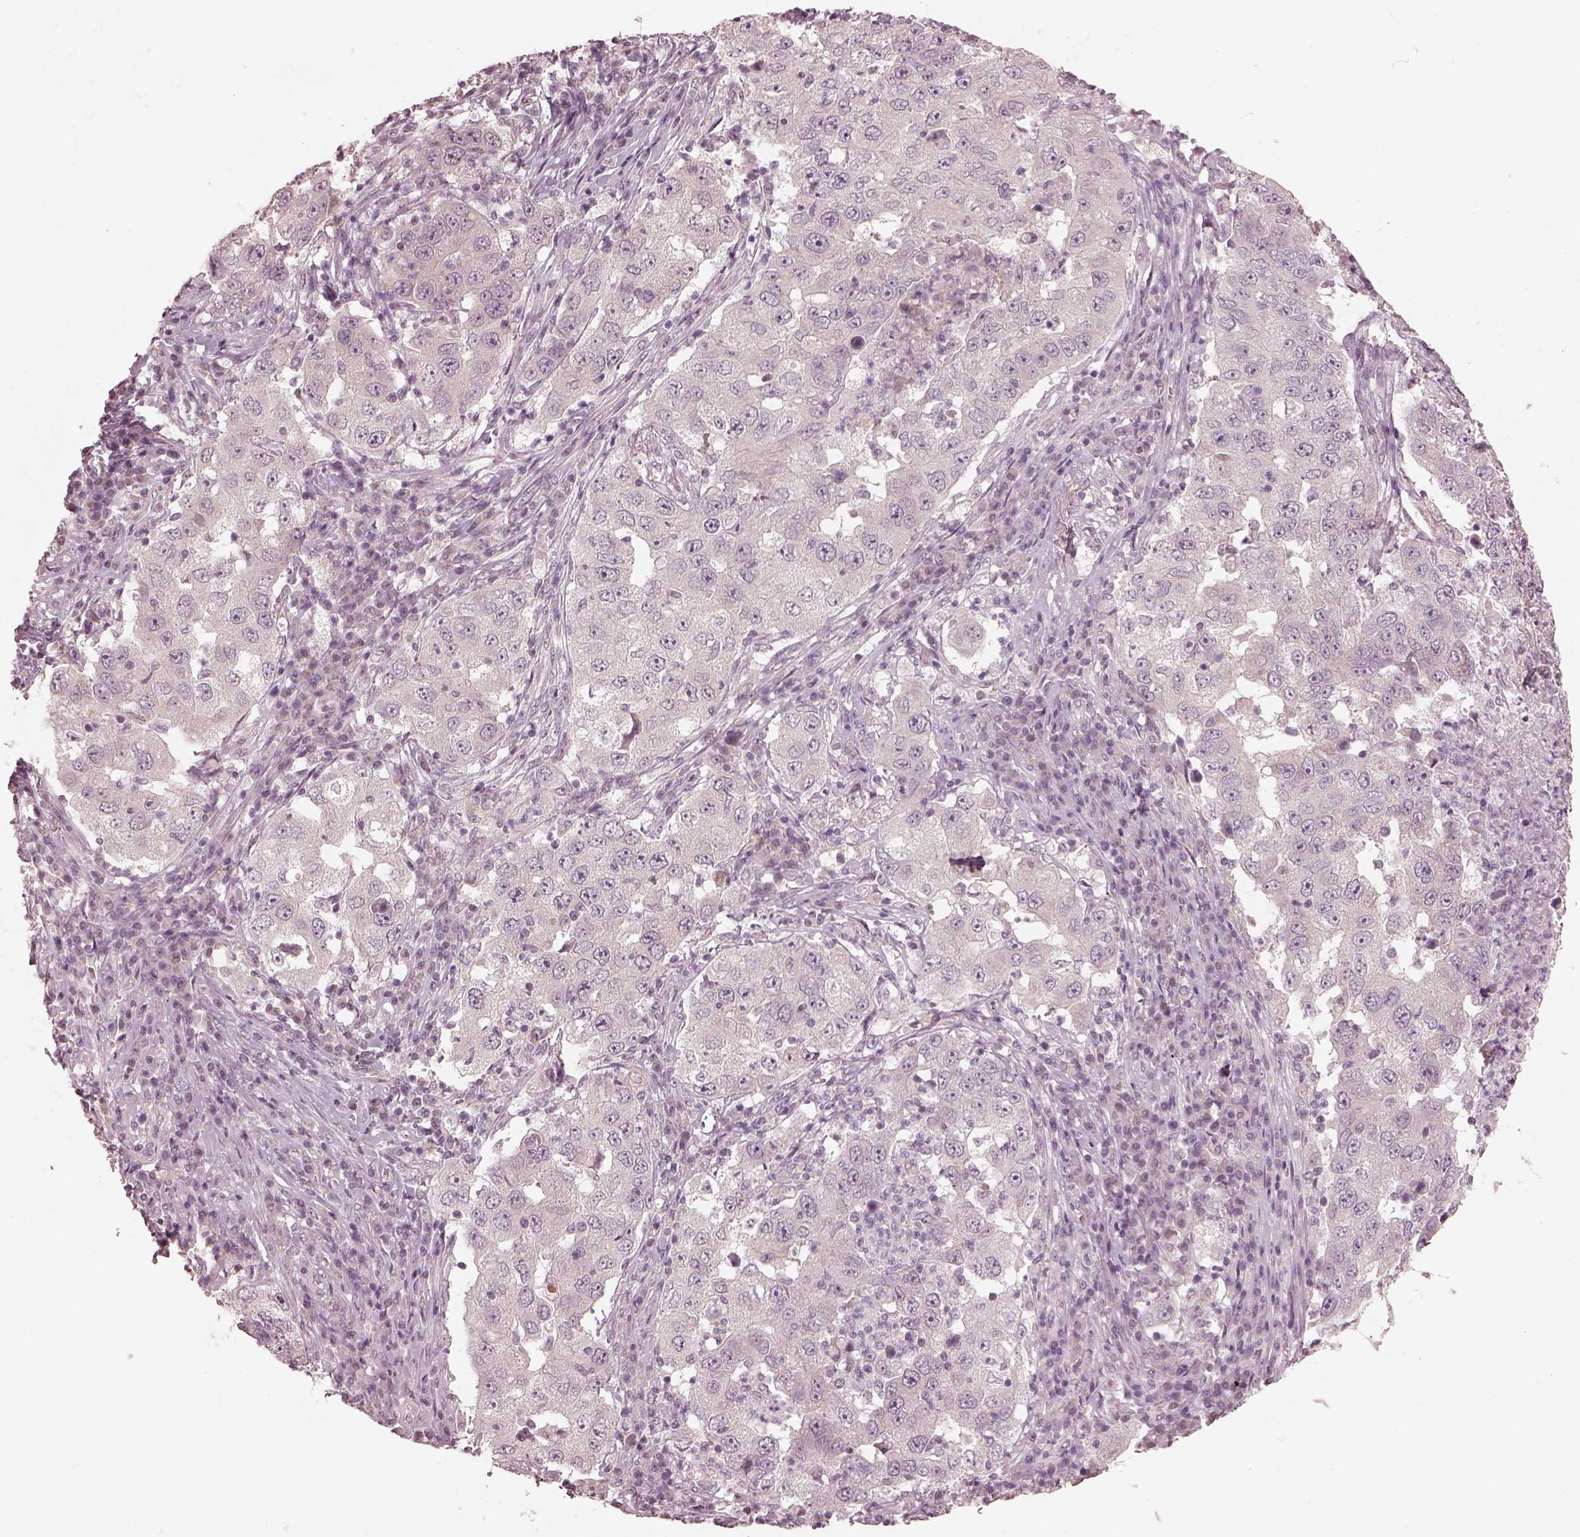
{"staining": {"intensity": "negative", "quantity": "none", "location": "none"}, "tissue": "lung cancer", "cell_type": "Tumor cells", "image_type": "cancer", "snomed": [{"axis": "morphology", "description": "Adenocarcinoma, NOS"}, {"axis": "topography", "description": "Lung"}], "caption": "DAB immunohistochemical staining of lung cancer shows no significant staining in tumor cells.", "gene": "IQCB1", "patient": {"sex": "male", "age": 73}}